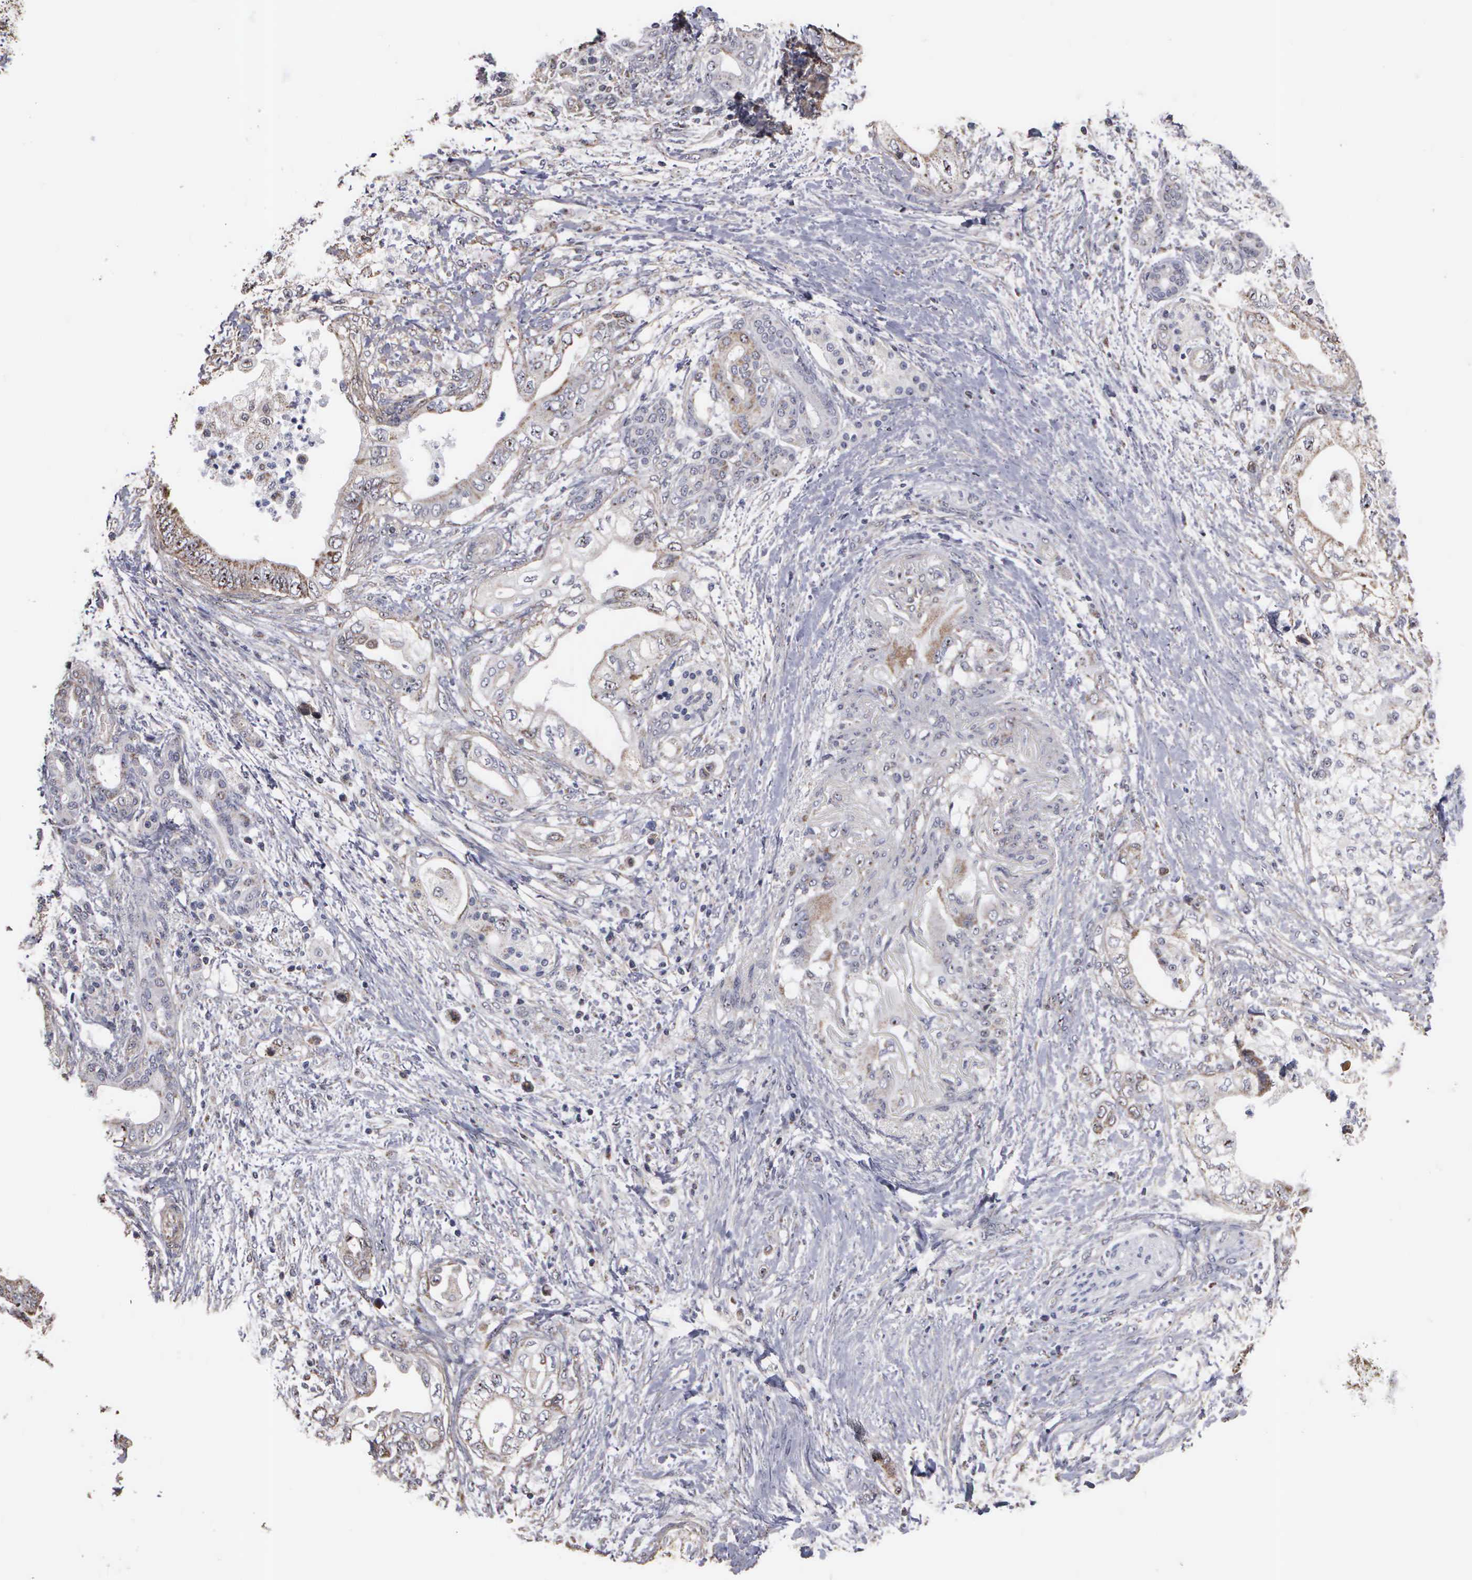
{"staining": {"intensity": "weak", "quantity": "<25%", "location": "cytoplasmic/membranous"}, "tissue": "pancreatic cancer", "cell_type": "Tumor cells", "image_type": "cancer", "snomed": [{"axis": "morphology", "description": "Adenocarcinoma, NOS"}, {"axis": "topography", "description": "Pancreas"}], "caption": "Immunohistochemistry micrograph of neoplastic tissue: pancreatic cancer (adenocarcinoma) stained with DAB displays no significant protein staining in tumor cells.", "gene": "NGDN", "patient": {"sex": "female", "age": 66}}